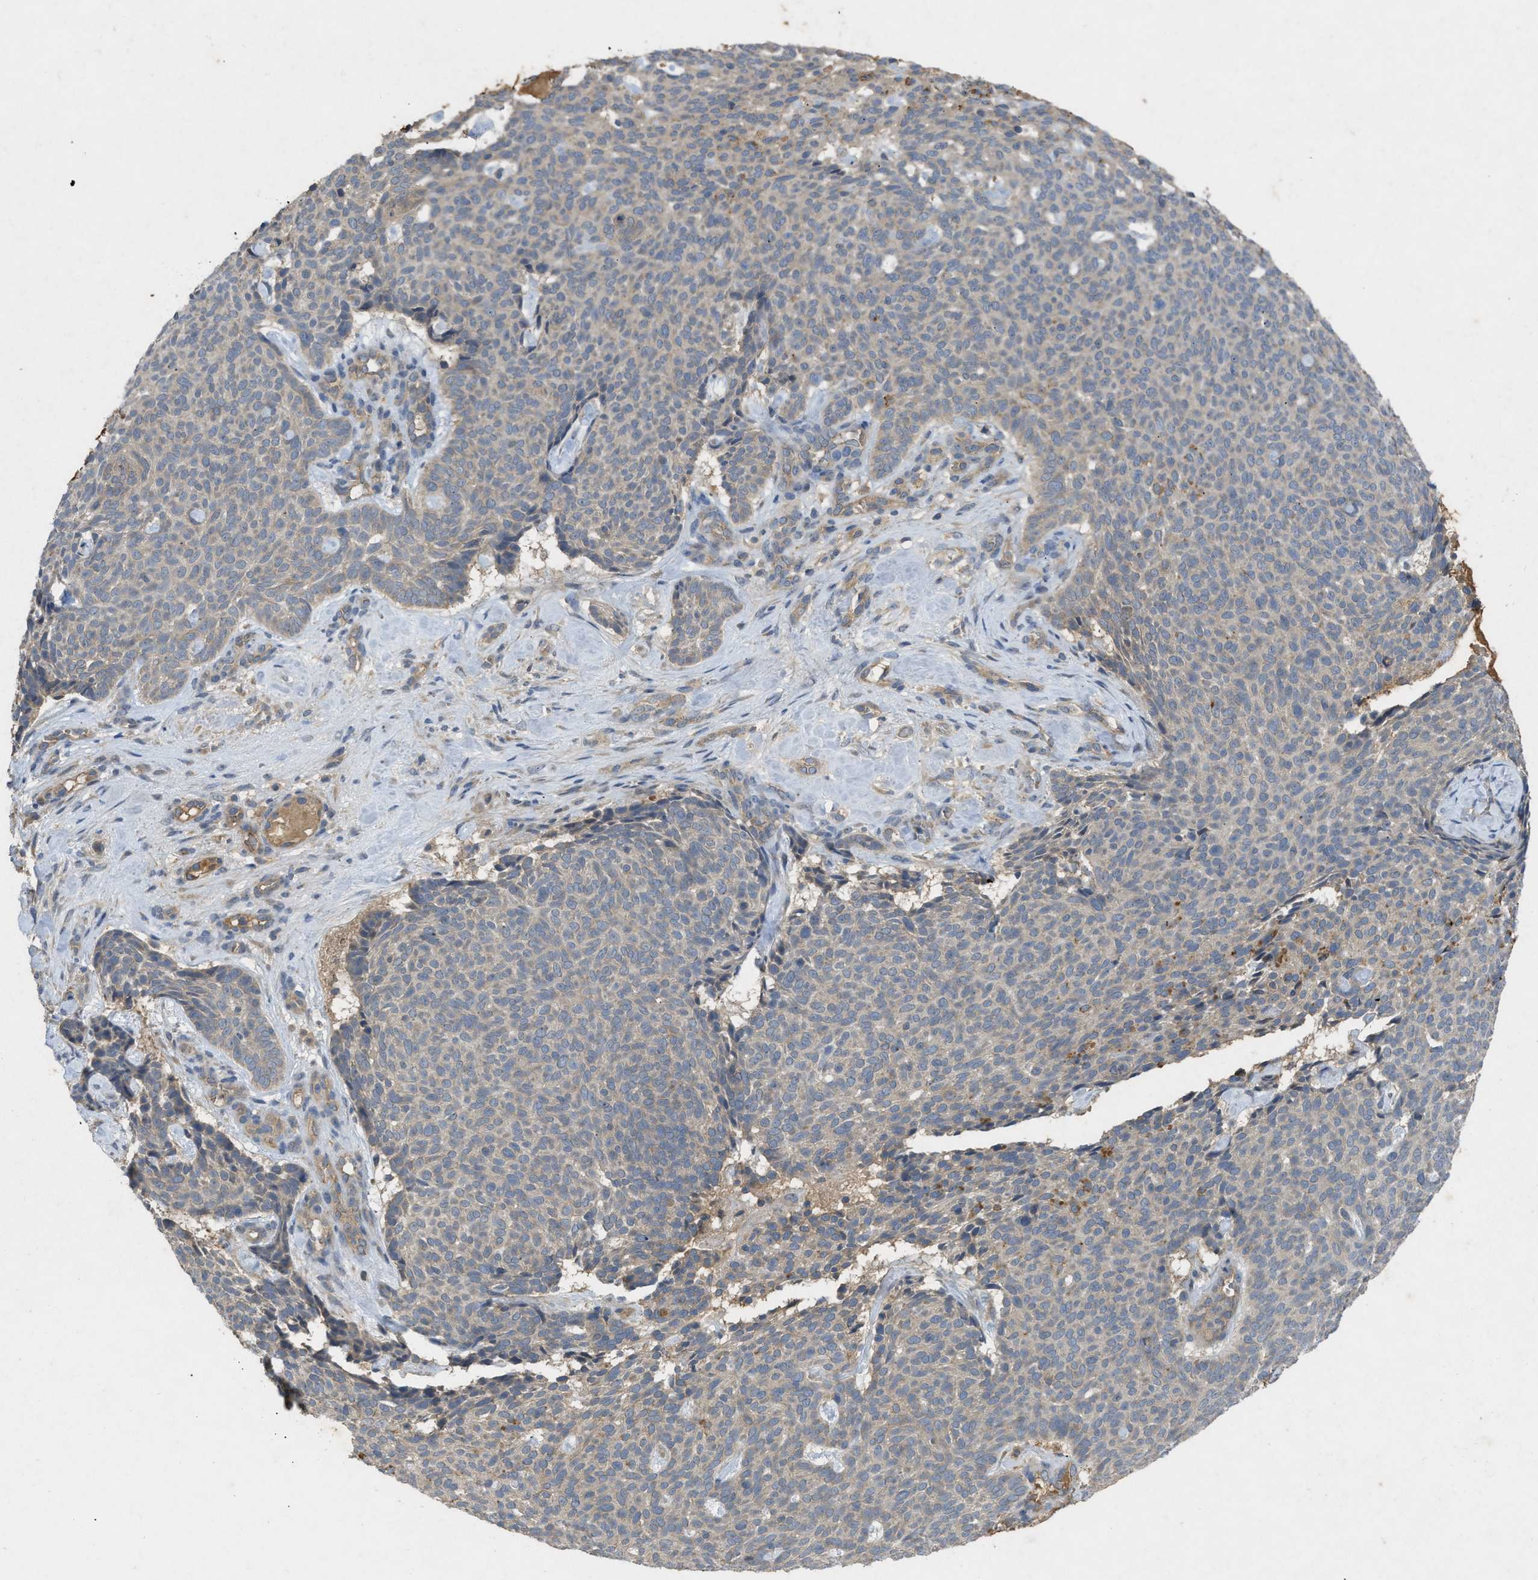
{"staining": {"intensity": "negative", "quantity": "none", "location": "none"}, "tissue": "skin cancer", "cell_type": "Tumor cells", "image_type": "cancer", "snomed": [{"axis": "morphology", "description": "Basal cell carcinoma"}, {"axis": "topography", "description": "Skin"}], "caption": "This photomicrograph is of skin cancer (basal cell carcinoma) stained with immunohistochemistry to label a protein in brown with the nuclei are counter-stained blue. There is no positivity in tumor cells.", "gene": "PPP3CA", "patient": {"sex": "male", "age": 61}}